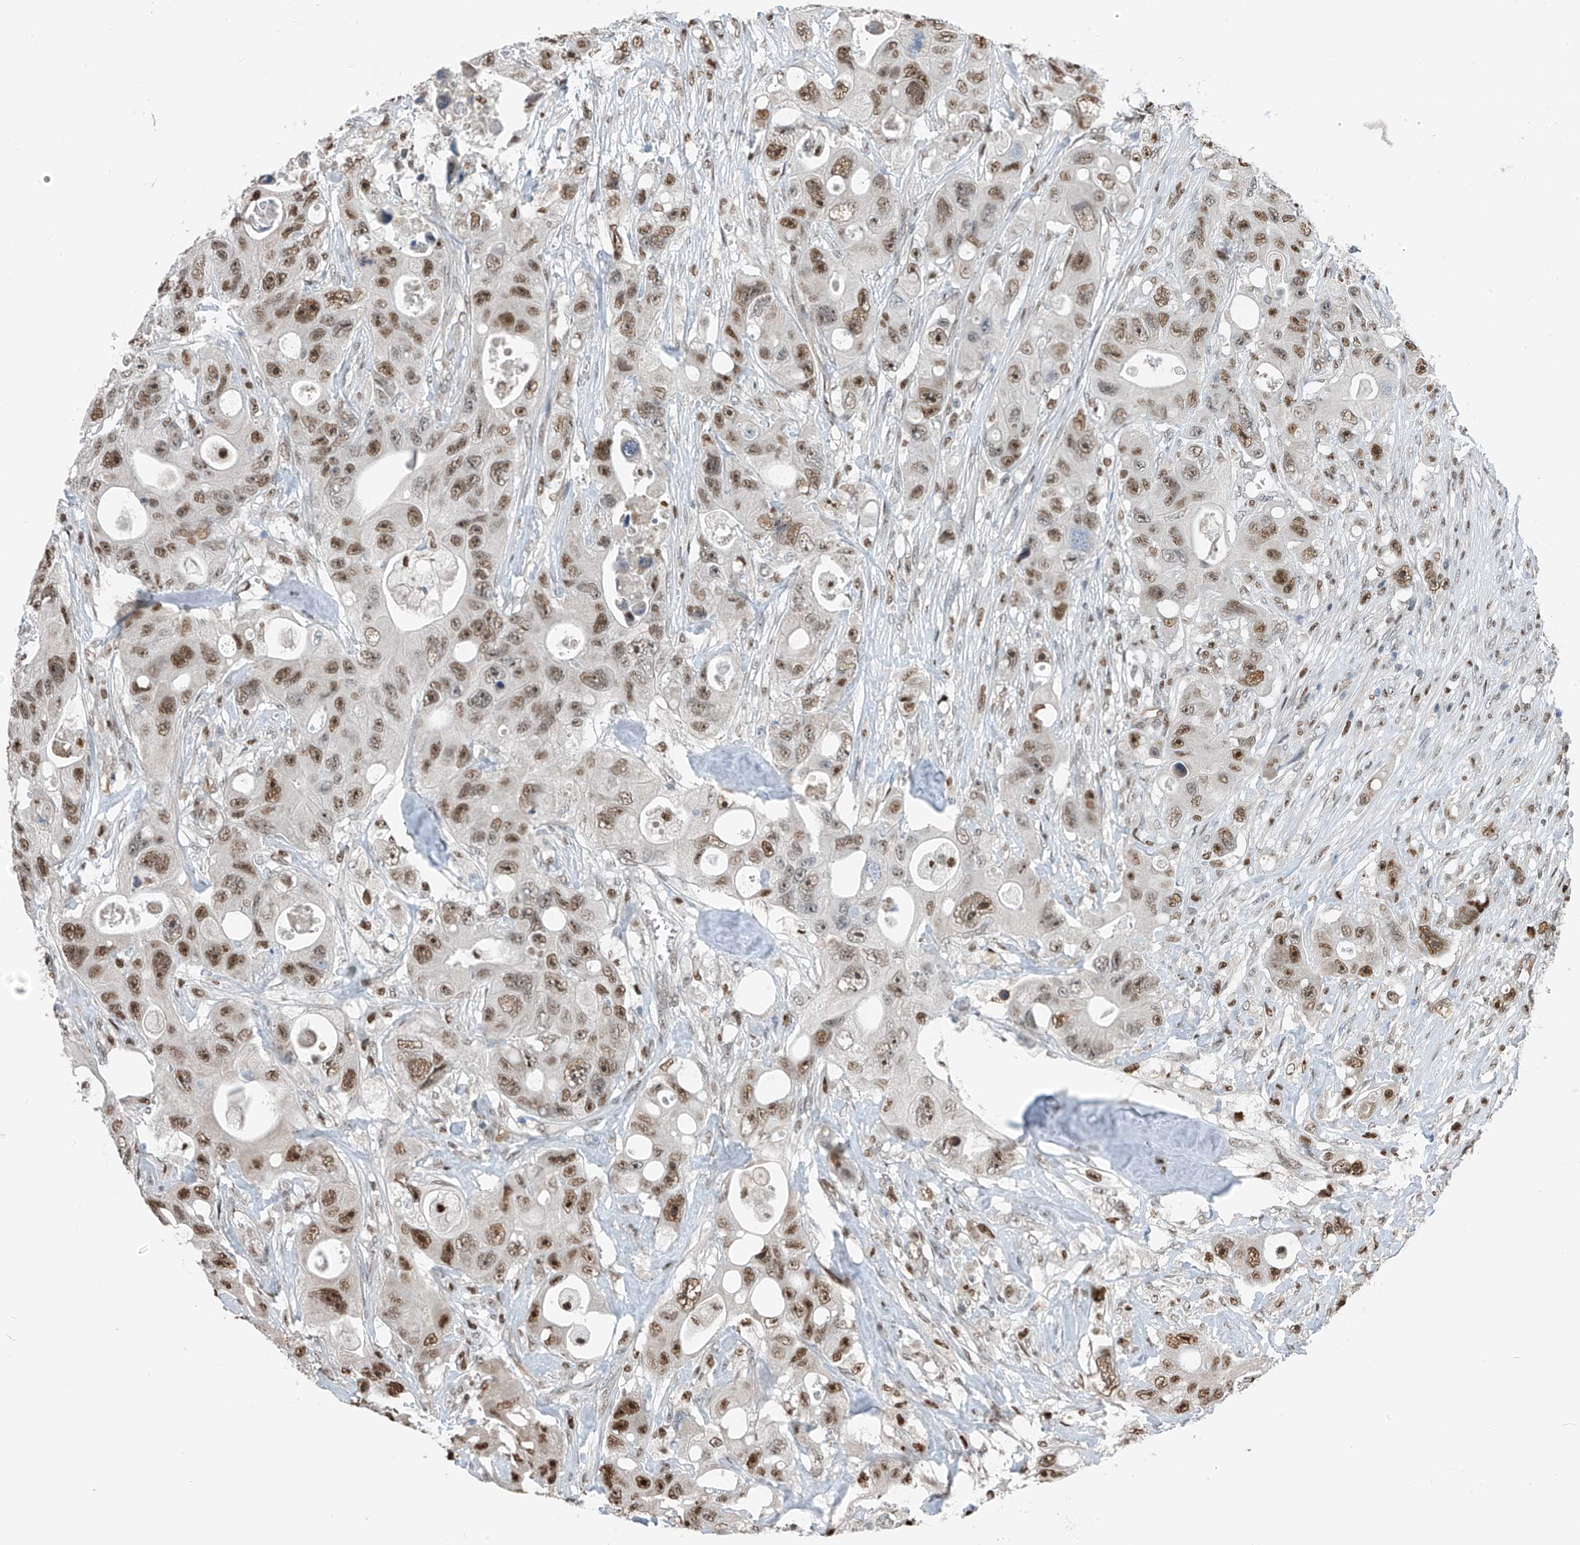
{"staining": {"intensity": "strong", "quantity": "25%-75%", "location": "nuclear"}, "tissue": "colorectal cancer", "cell_type": "Tumor cells", "image_type": "cancer", "snomed": [{"axis": "morphology", "description": "Adenocarcinoma, NOS"}, {"axis": "topography", "description": "Colon"}], "caption": "This histopathology image demonstrates immunohistochemistry staining of human adenocarcinoma (colorectal), with high strong nuclear positivity in approximately 25%-75% of tumor cells.", "gene": "RBP7", "patient": {"sex": "female", "age": 46}}